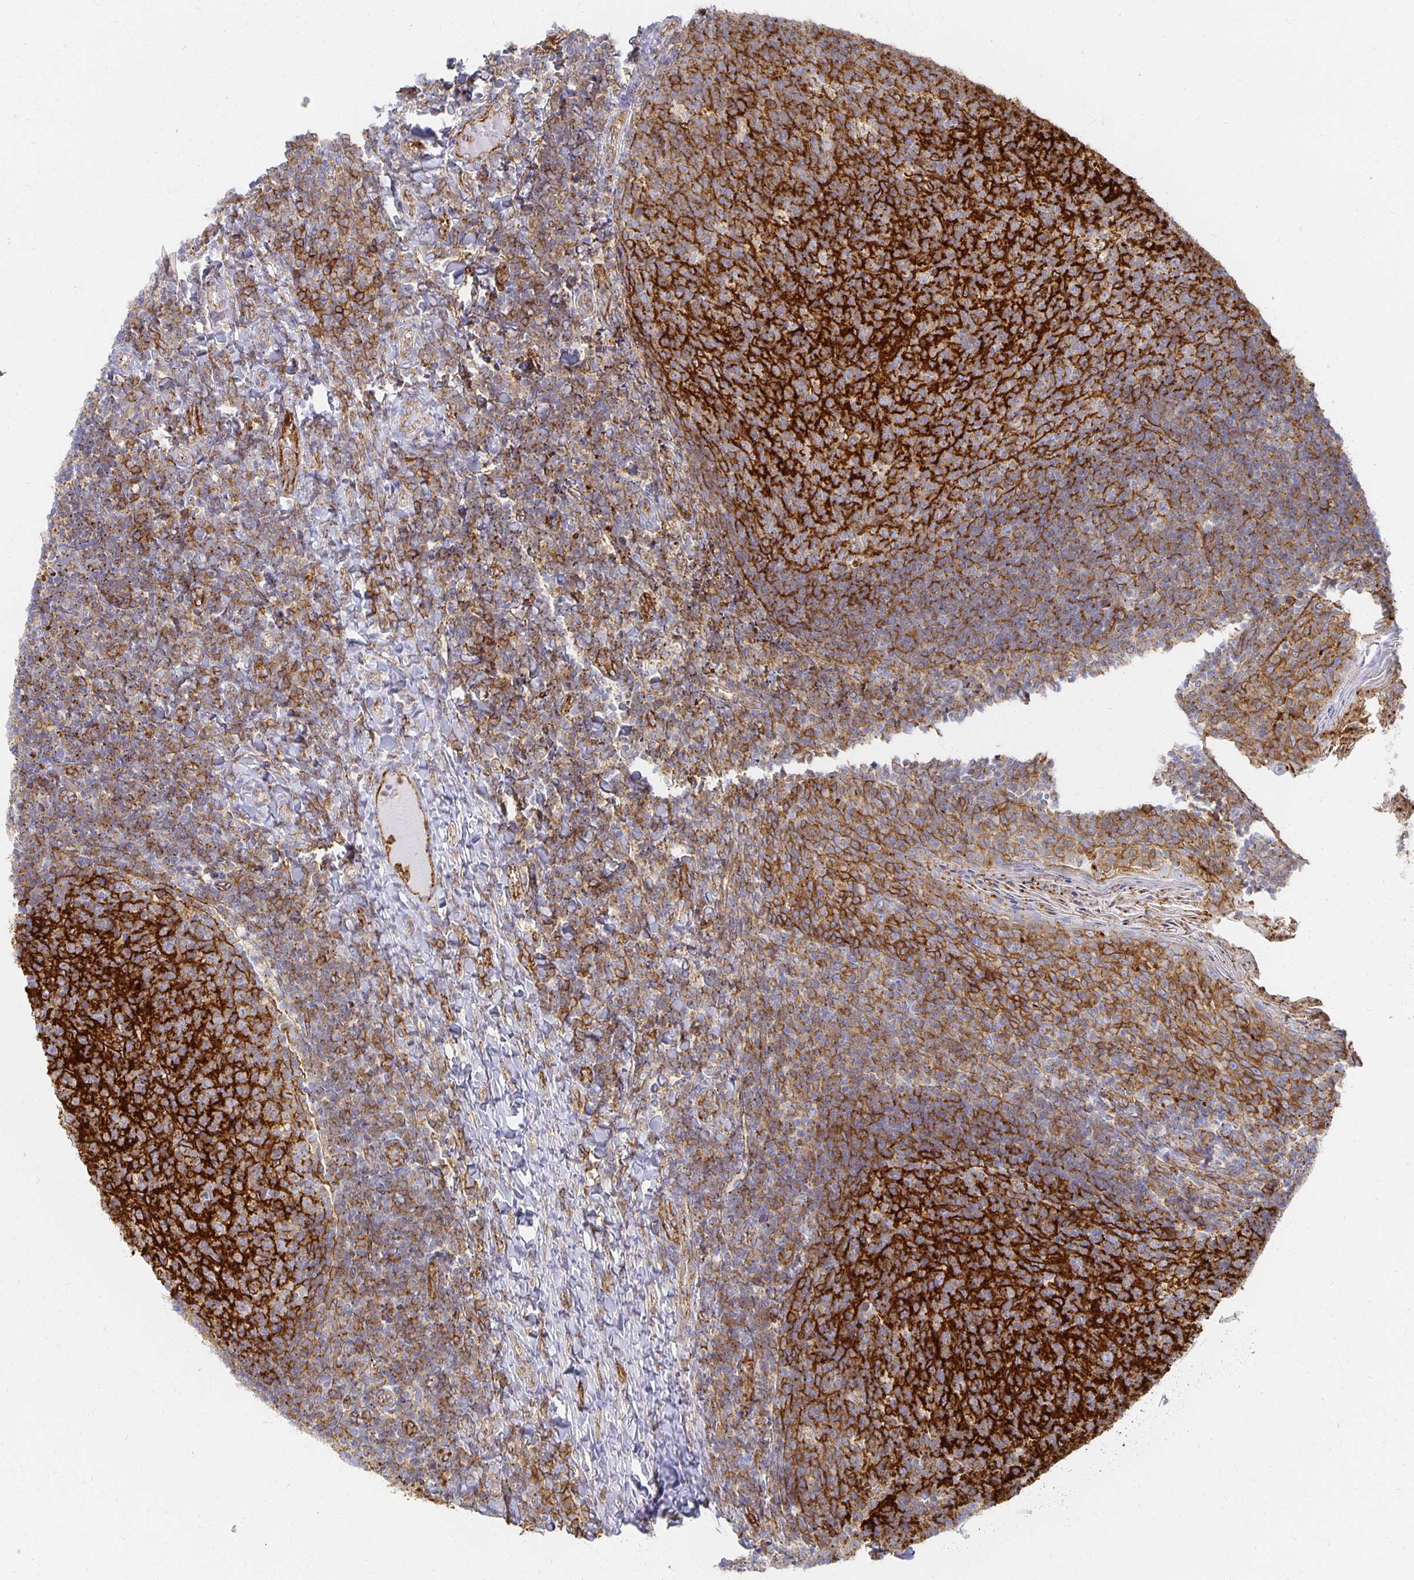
{"staining": {"intensity": "strong", "quantity": "25%-75%", "location": "cytoplasmic/membranous"}, "tissue": "tonsil", "cell_type": "Germinal center cells", "image_type": "normal", "snomed": [{"axis": "morphology", "description": "Normal tissue, NOS"}, {"axis": "topography", "description": "Tonsil"}], "caption": "Immunohistochemical staining of unremarkable tonsil displays strong cytoplasmic/membranous protein staining in about 25%-75% of germinal center cells. (DAB (3,3'-diaminobenzidine) = brown stain, brightfield microscopy at high magnification).", "gene": "TAAR1", "patient": {"sex": "female", "age": 10}}